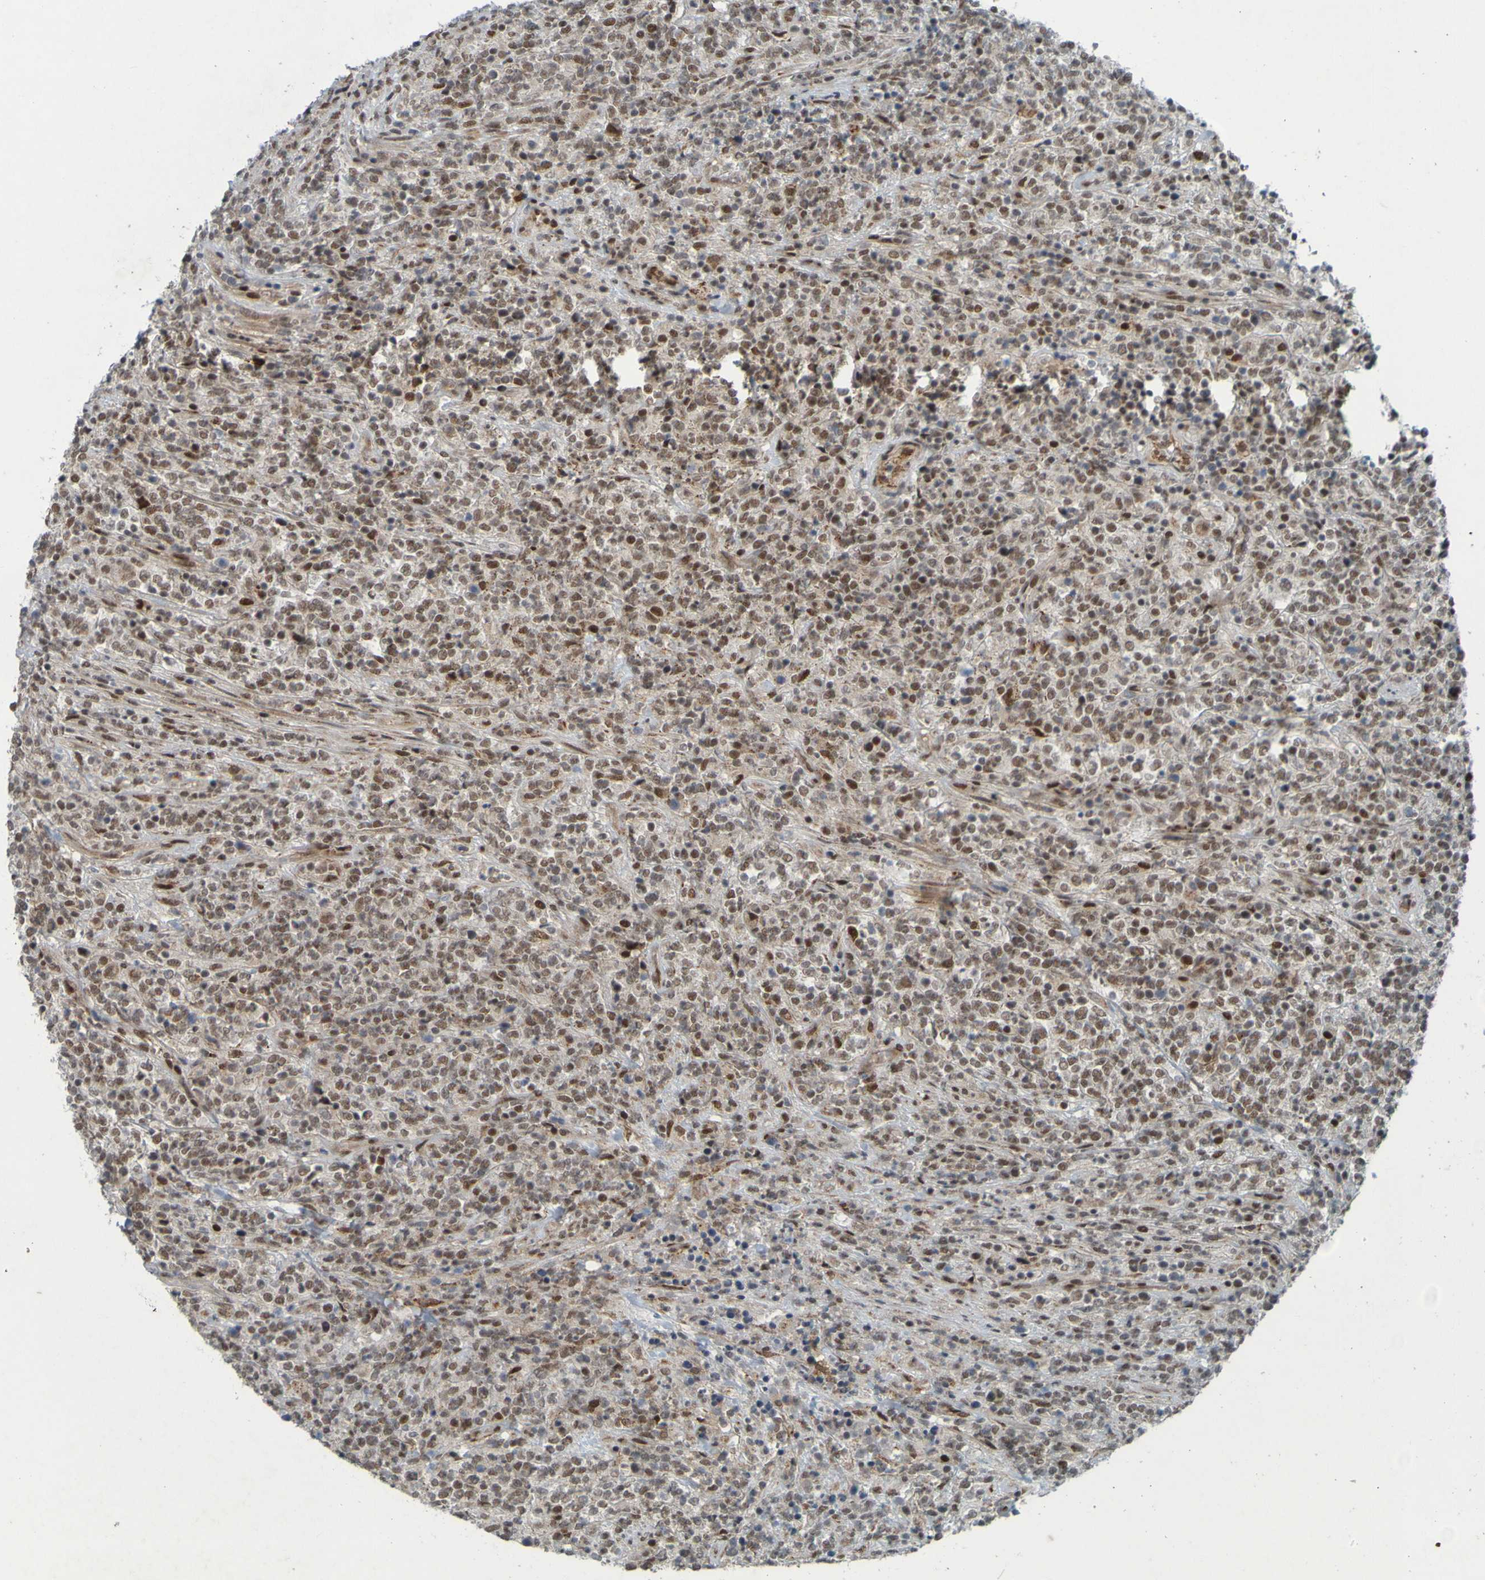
{"staining": {"intensity": "moderate", "quantity": ">75%", "location": "nuclear"}, "tissue": "lymphoma", "cell_type": "Tumor cells", "image_type": "cancer", "snomed": [{"axis": "morphology", "description": "Malignant lymphoma, non-Hodgkin's type, High grade"}, {"axis": "topography", "description": "Soft tissue"}], "caption": "Protein analysis of lymphoma tissue displays moderate nuclear positivity in approximately >75% of tumor cells.", "gene": "MCPH1", "patient": {"sex": "male", "age": 18}}